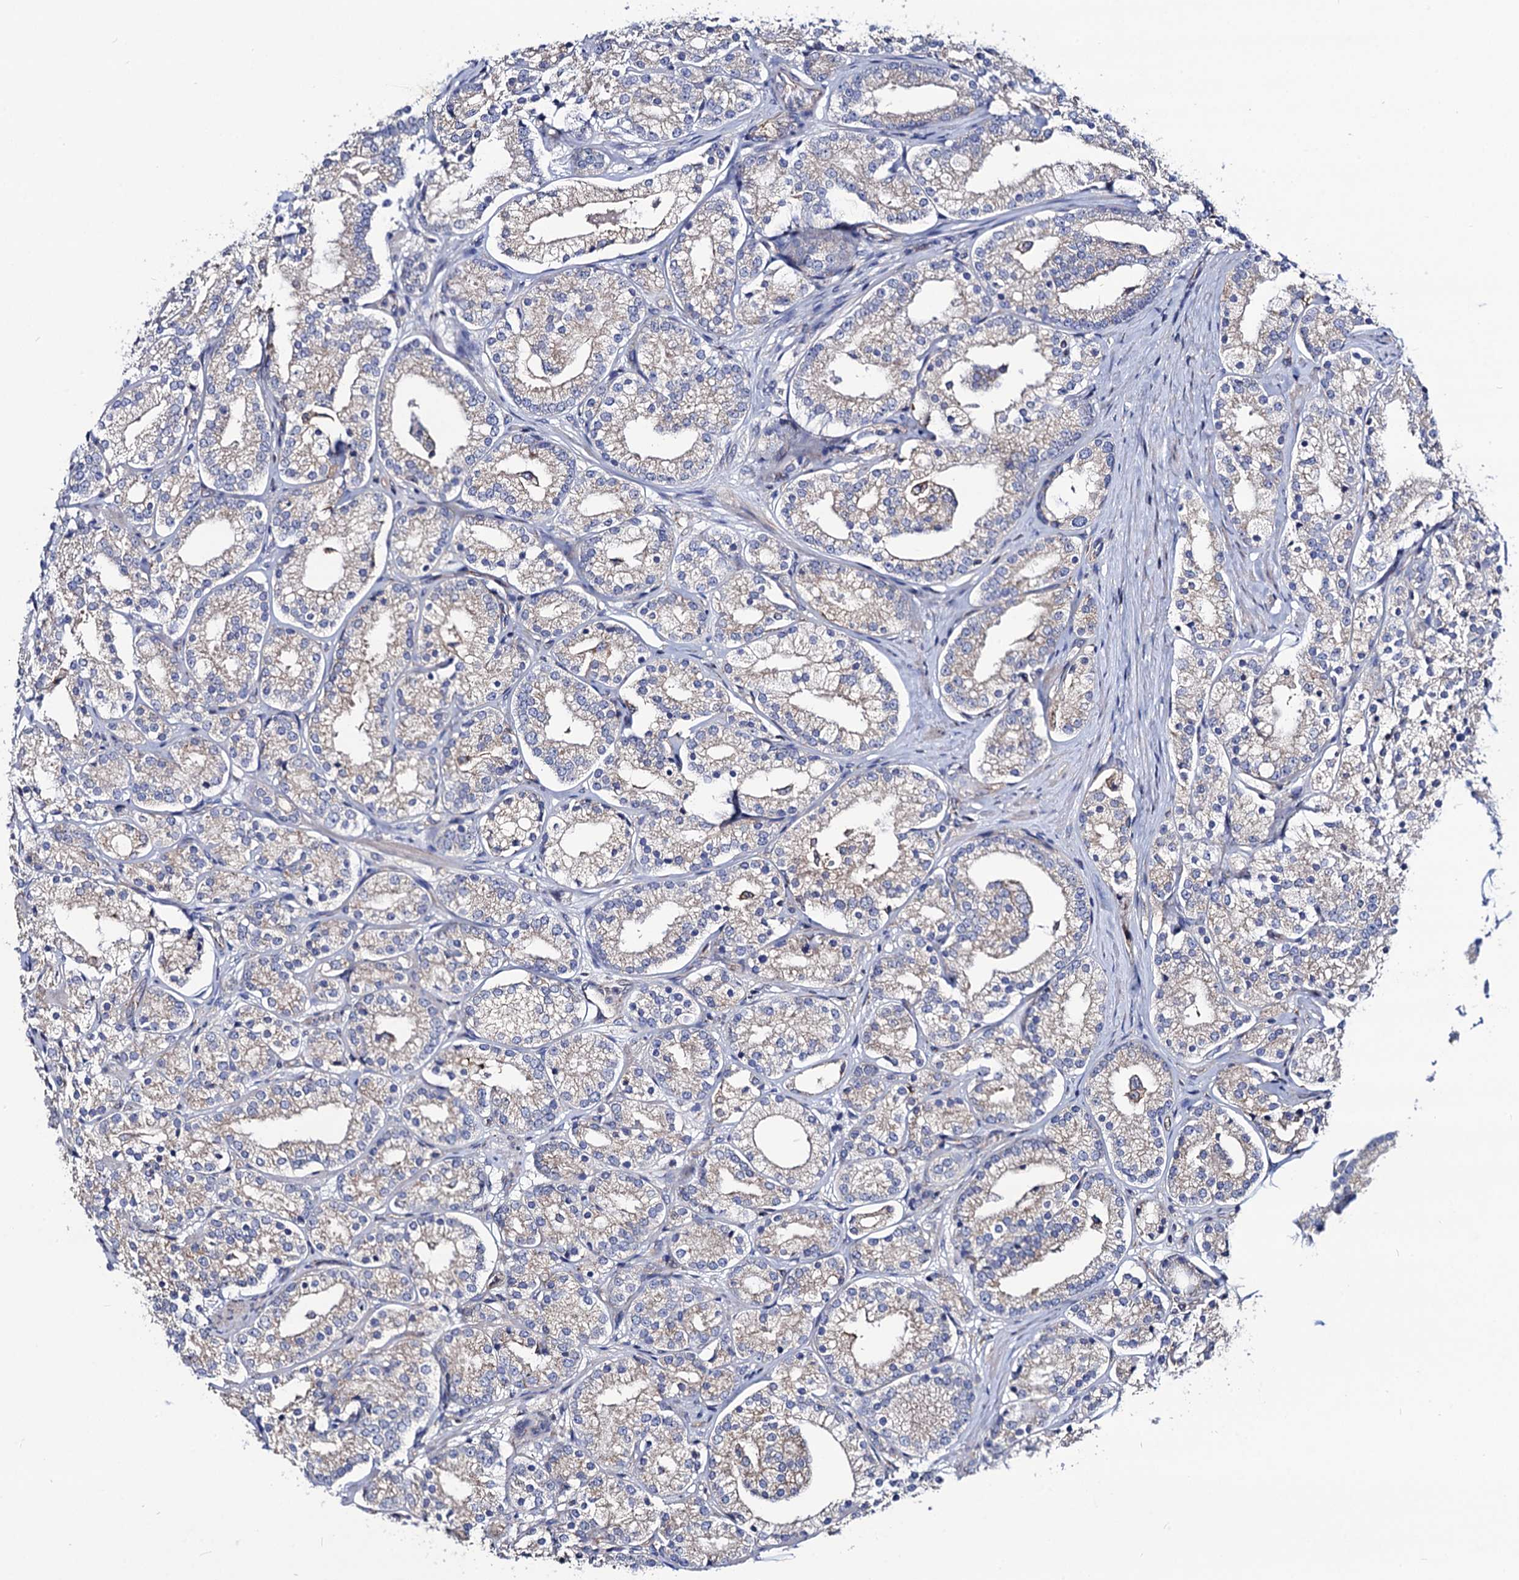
{"staining": {"intensity": "negative", "quantity": "none", "location": "none"}, "tissue": "prostate cancer", "cell_type": "Tumor cells", "image_type": "cancer", "snomed": [{"axis": "morphology", "description": "Adenocarcinoma, High grade"}, {"axis": "topography", "description": "Prostate"}], "caption": "There is no significant expression in tumor cells of prostate cancer.", "gene": "DYDC1", "patient": {"sex": "male", "age": 69}}